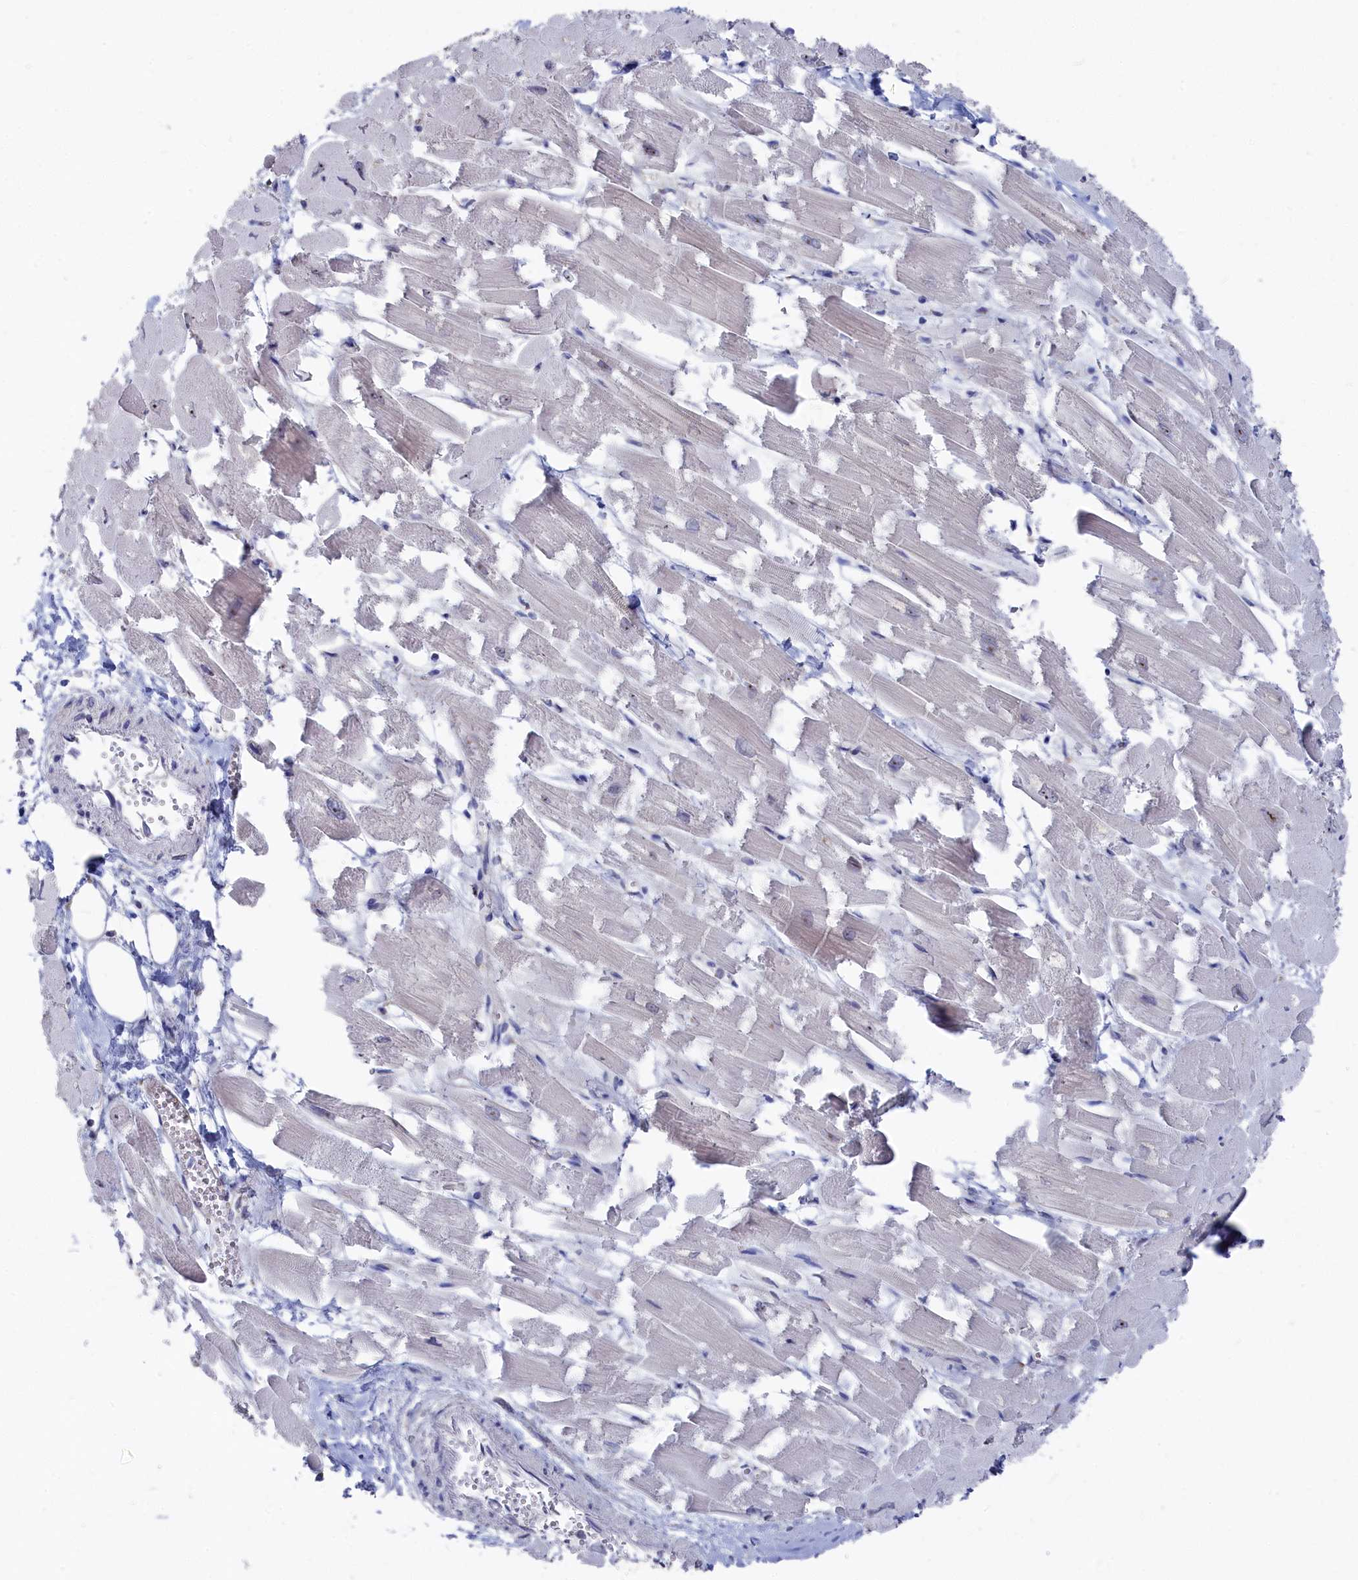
{"staining": {"intensity": "negative", "quantity": "none", "location": "none"}, "tissue": "heart muscle", "cell_type": "Cardiomyocytes", "image_type": "normal", "snomed": [{"axis": "morphology", "description": "Normal tissue, NOS"}, {"axis": "topography", "description": "Heart"}], "caption": "This is a histopathology image of immunohistochemistry (IHC) staining of benign heart muscle, which shows no staining in cardiomyocytes. The staining was performed using DAB to visualize the protein expression in brown, while the nuclei were stained in blue with hematoxylin (Magnification: 20x).", "gene": "SEMG2", "patient": {"sex": "male", "age": 54}}